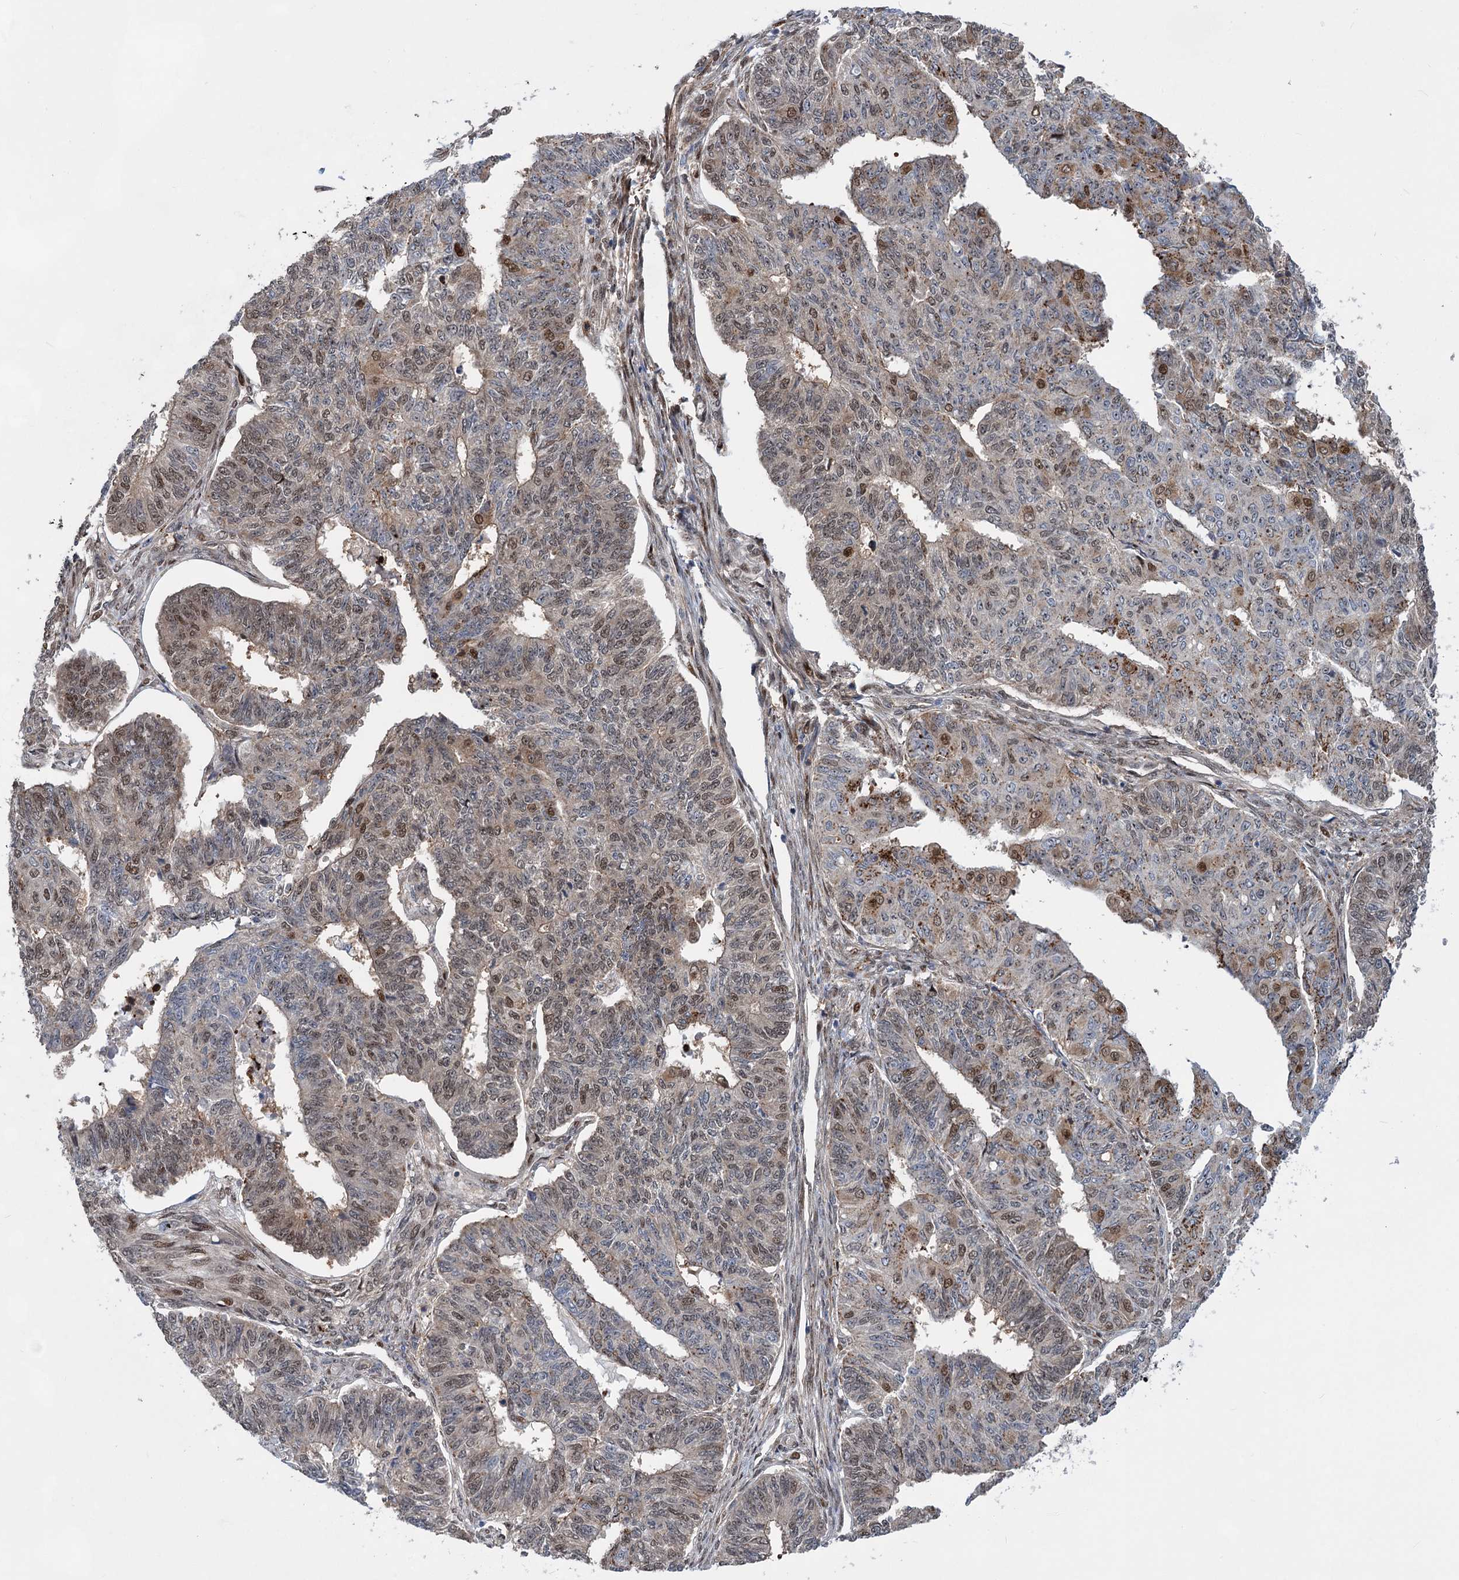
{"staining": {"intensity": "moderate", "quantity": "25%-75%", "location": "nuclear"}, "tissue": "endometrial cancer", "cell_type": "Tumor cells", "image_type": "cancer", "snomed": [{"axis": "morphology", "description": "Adenocarcinoma, NOS"}, {"axis": "topography", "description": "Endometrium"}], "caption": "This is an image of immunohistochemistry staining of endometrial adenocarcinoma, which shows moderate positivity in the nuclear of tumor cells.", "gene": "GPBP1", "patient": {"sex": "female", "age": 32}}